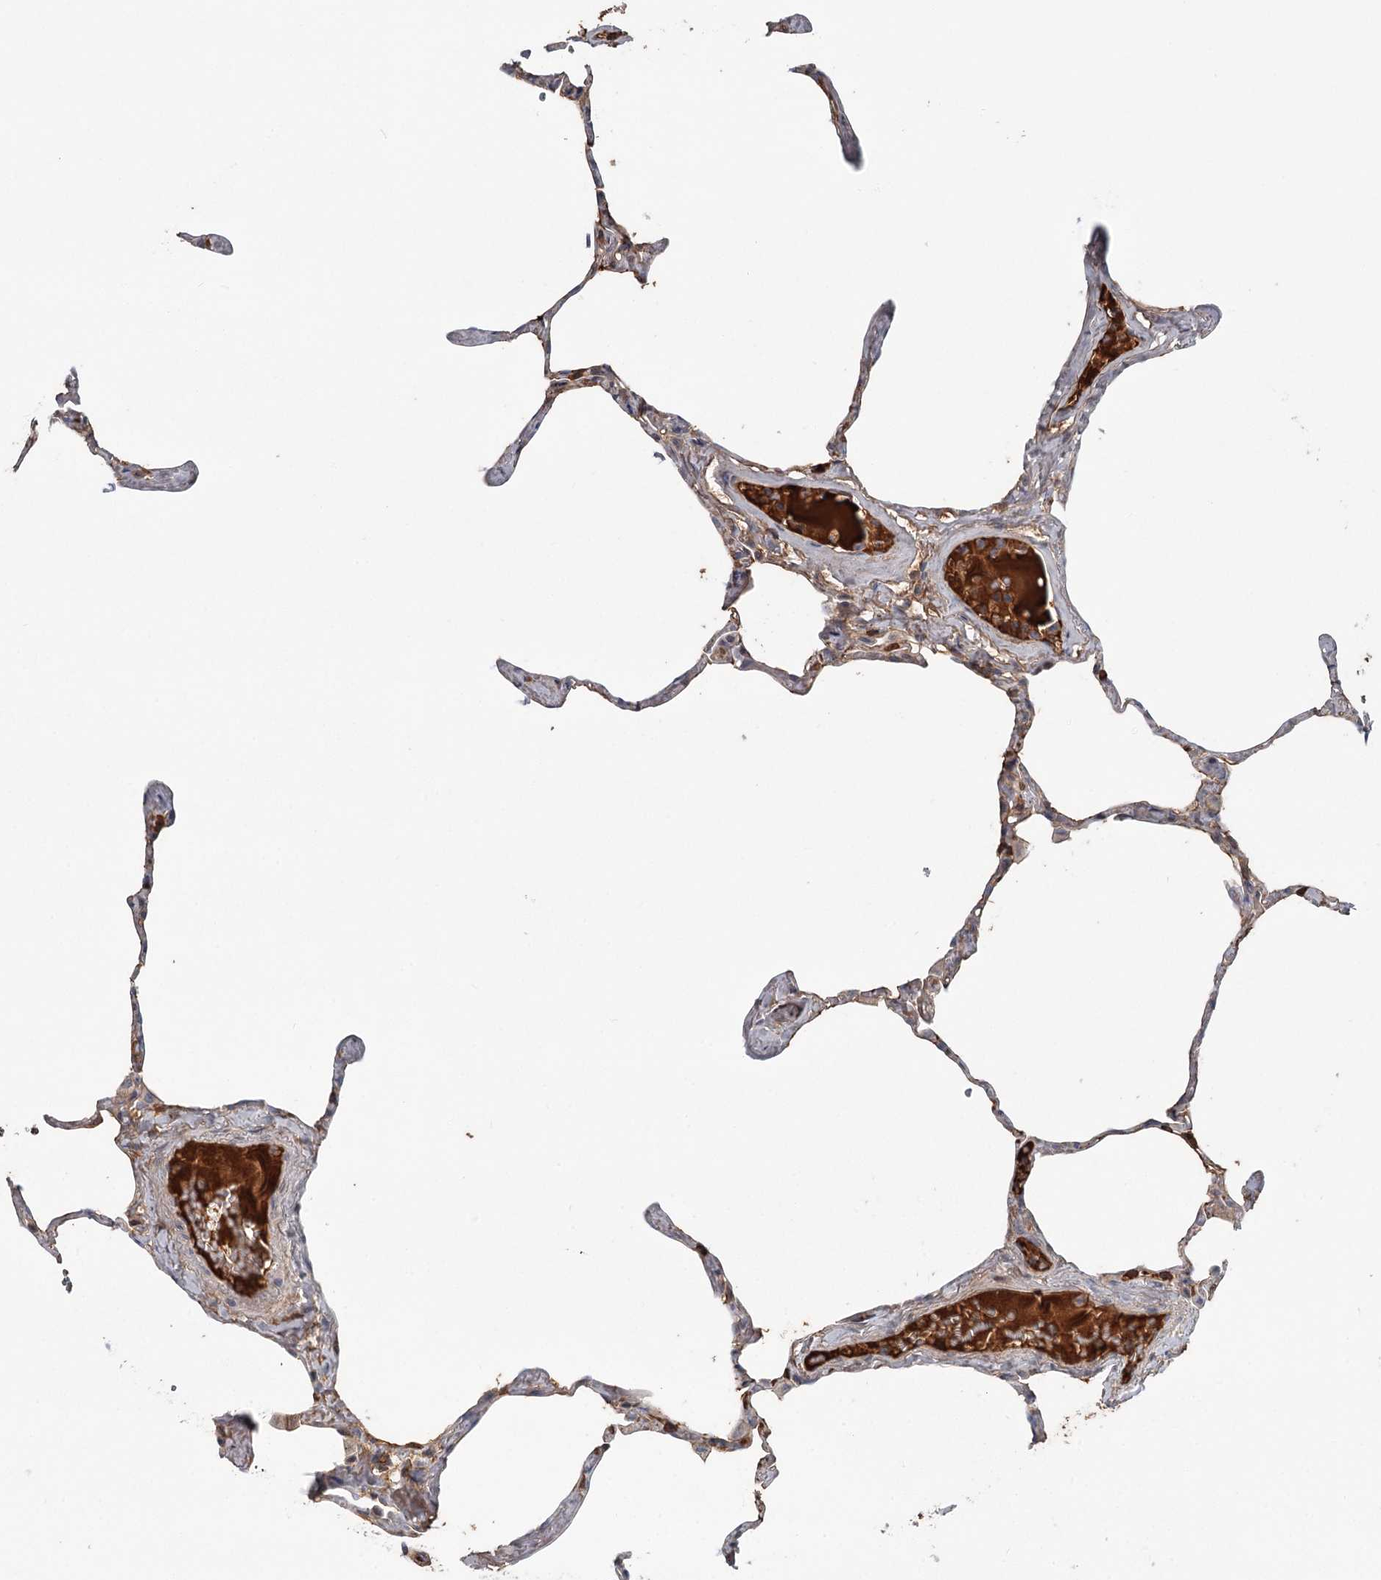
{"staining": {"intensity": "moderate", "quantity": ">75%", "location": "cytoplasmic/membranous"}, "tissue": "lung", "cell_type": "Alveolar cells", "image_type": "normal", "snomed": [{"axis": "morphology", "description": "Normal tissue, NOS"}, {"axis": "topography", "description": "Lung"}], "caption": "Alveolar cells exhibit medium levels of moderate cytoplasmic/membranous positivity in approximately >75% of cells in unremarkable lung.", "gene": "DHRS9", "patient": {"sex": "male", "age": 65}}